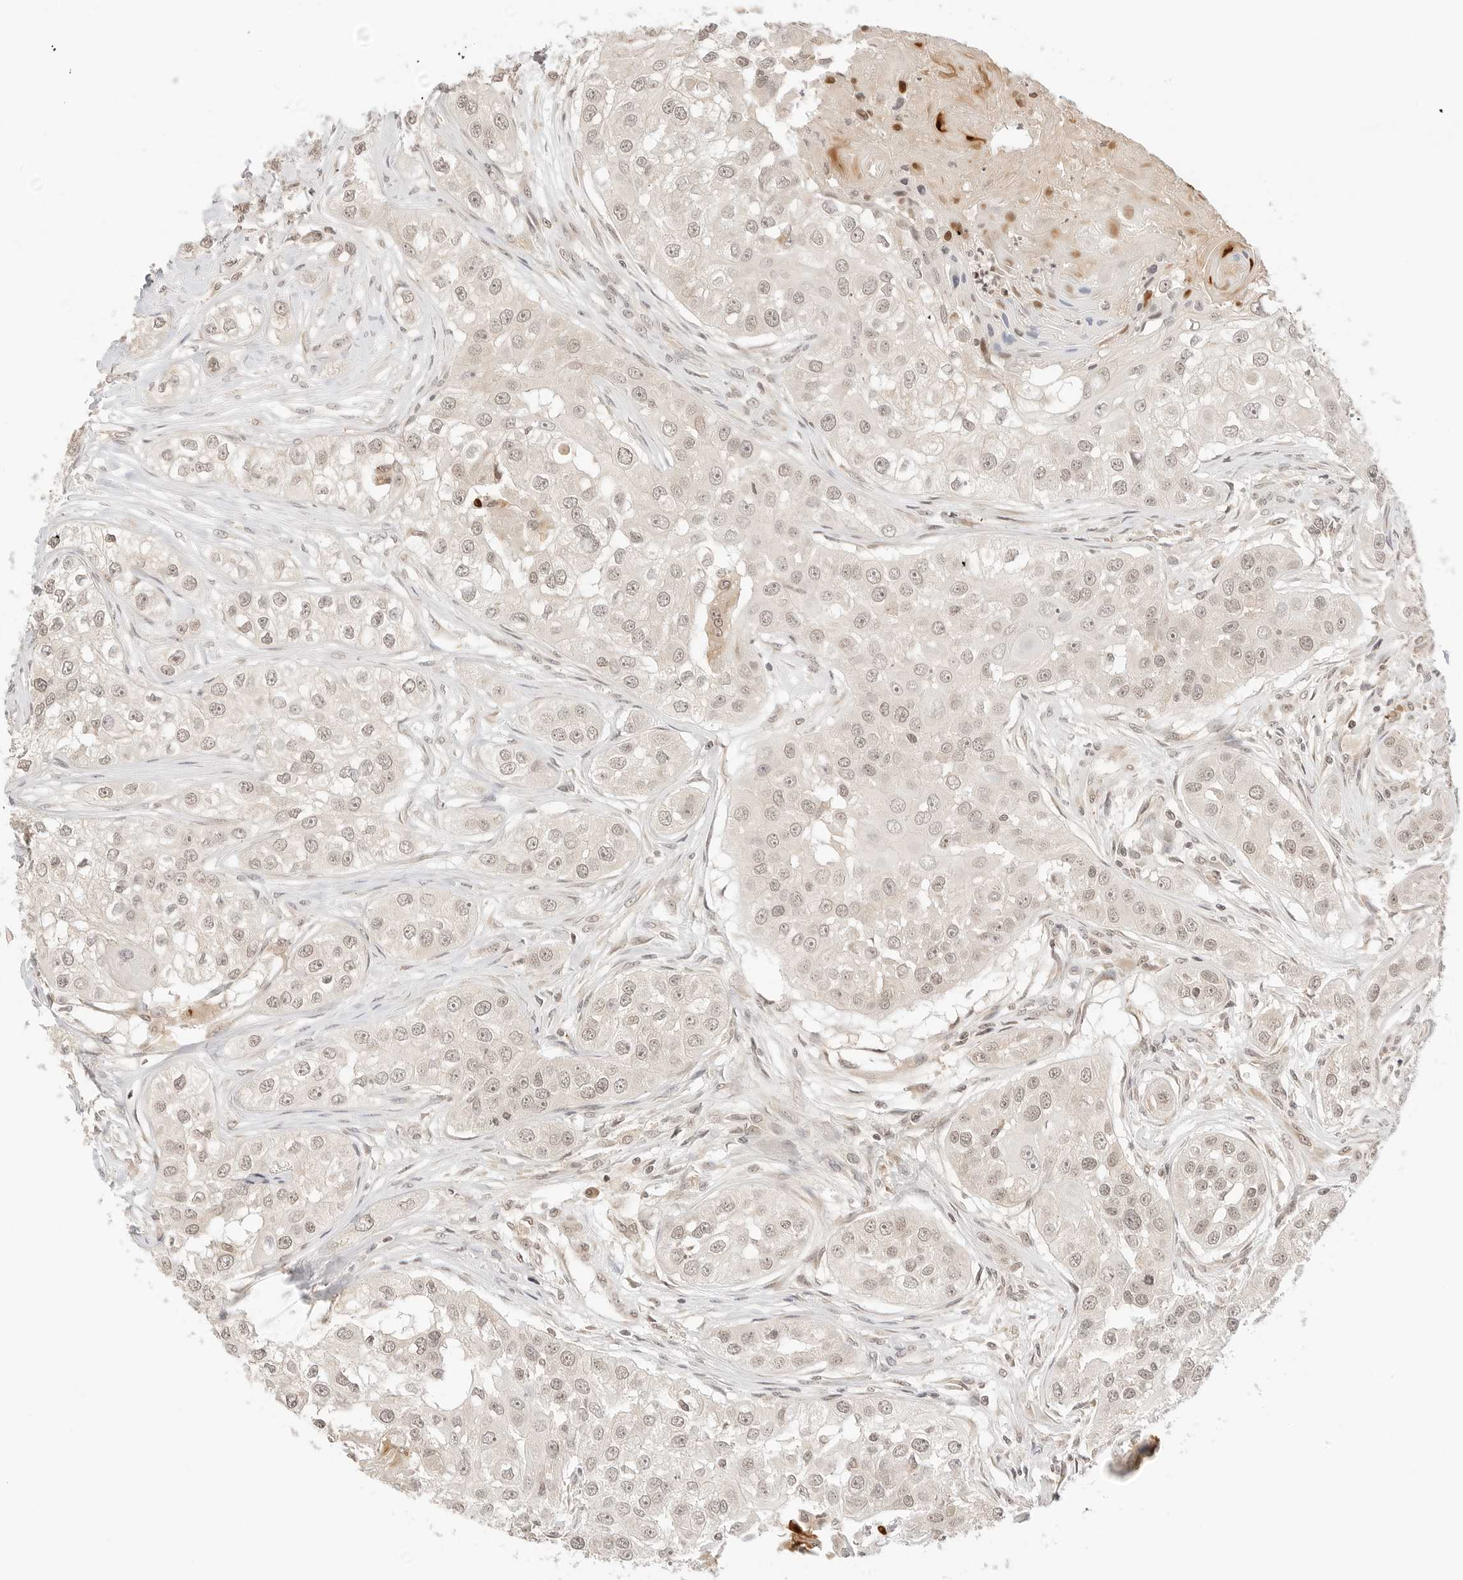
{"staining": {"intensity": "weak", "quantity": ">75%", "location": "nuclear"}, "tissue": "head and neck cancer", "cell_type": "Tumor cells", "image_type": "cancer", "snomed": [{"axis": "morphology", "description": "Normal tissue, NOS"}, {"axis": "morphology", "description": "Squamous cell carcinoma, NOS"}, {"axis": "topography", "description": "Skeletal muscle"}, {"axis": "topography", "description": "Head-Neck"}], "caption": "Immunohistochemical staining of head and neck cancer reveals low levels of weak nuclear positivity in approximately >75% of tumor cells.", "gene": "SEPTIN4", "patient": {"sex": "male", "age": 51}}